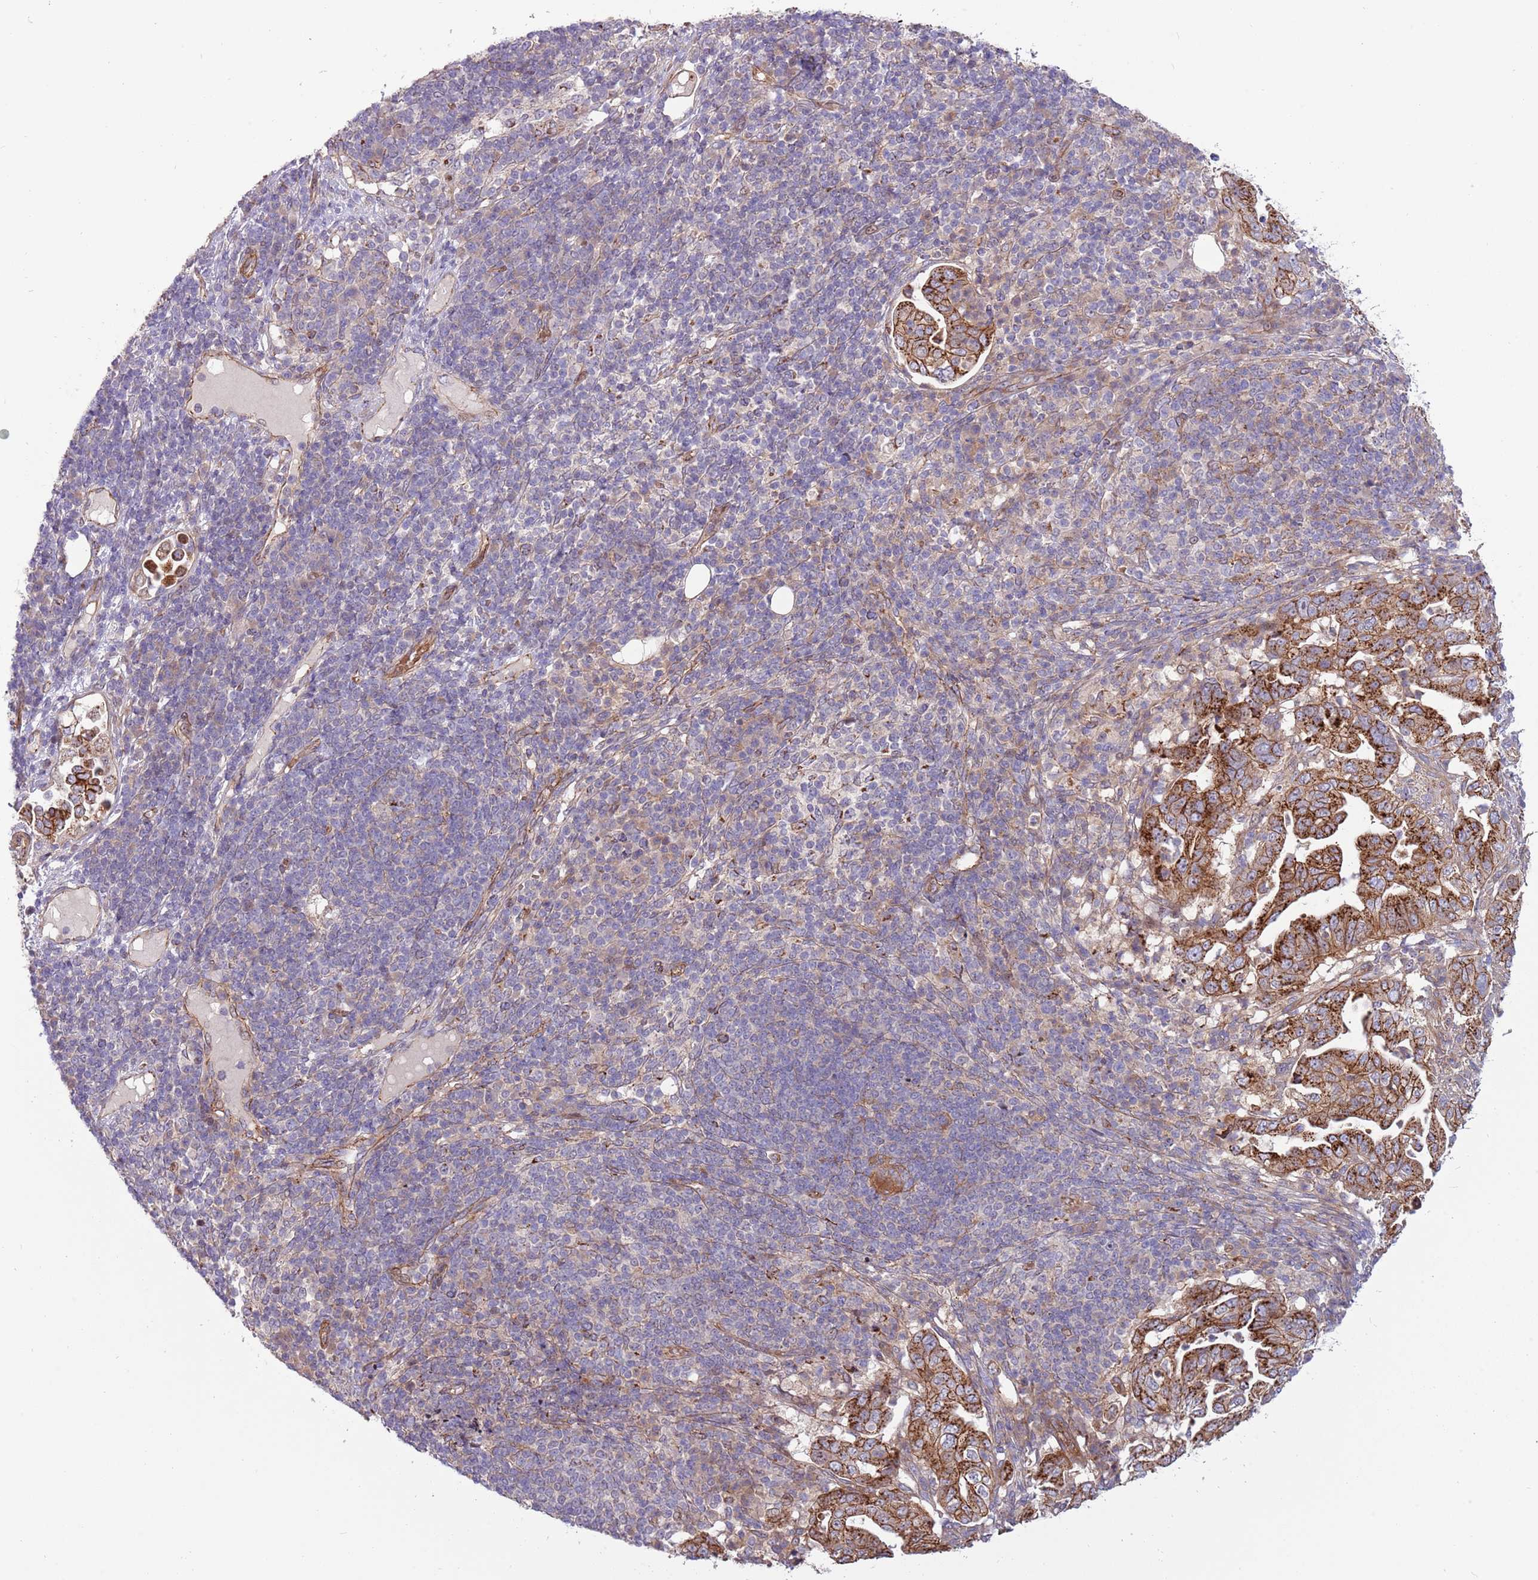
{"staining": {"intensity": "strong", "quantity": ">75%", "location": "cytoplasmic/membranous"}, "tissue": "pancreatic cancer", "cell_type": "Tumor cells", "image_type": "cancer", "snomed": [{"axis": "morphology", "description": "Normal tissue, NOS"}, {"axis": "morphology", "description": "Adenocarcinoma, NOS"}, {"axis": "topography", "description": "Lymph node"}, {"axis": "topography", "description": "Pancreas"}], "caption": "A micrograph of human pancreatic cancer stained for a protein shows strong cytoplasmic/membranous brown staining in tumor cells.", "gene": "ITGB6", "patient": {"sex": "female", "age": 67}}